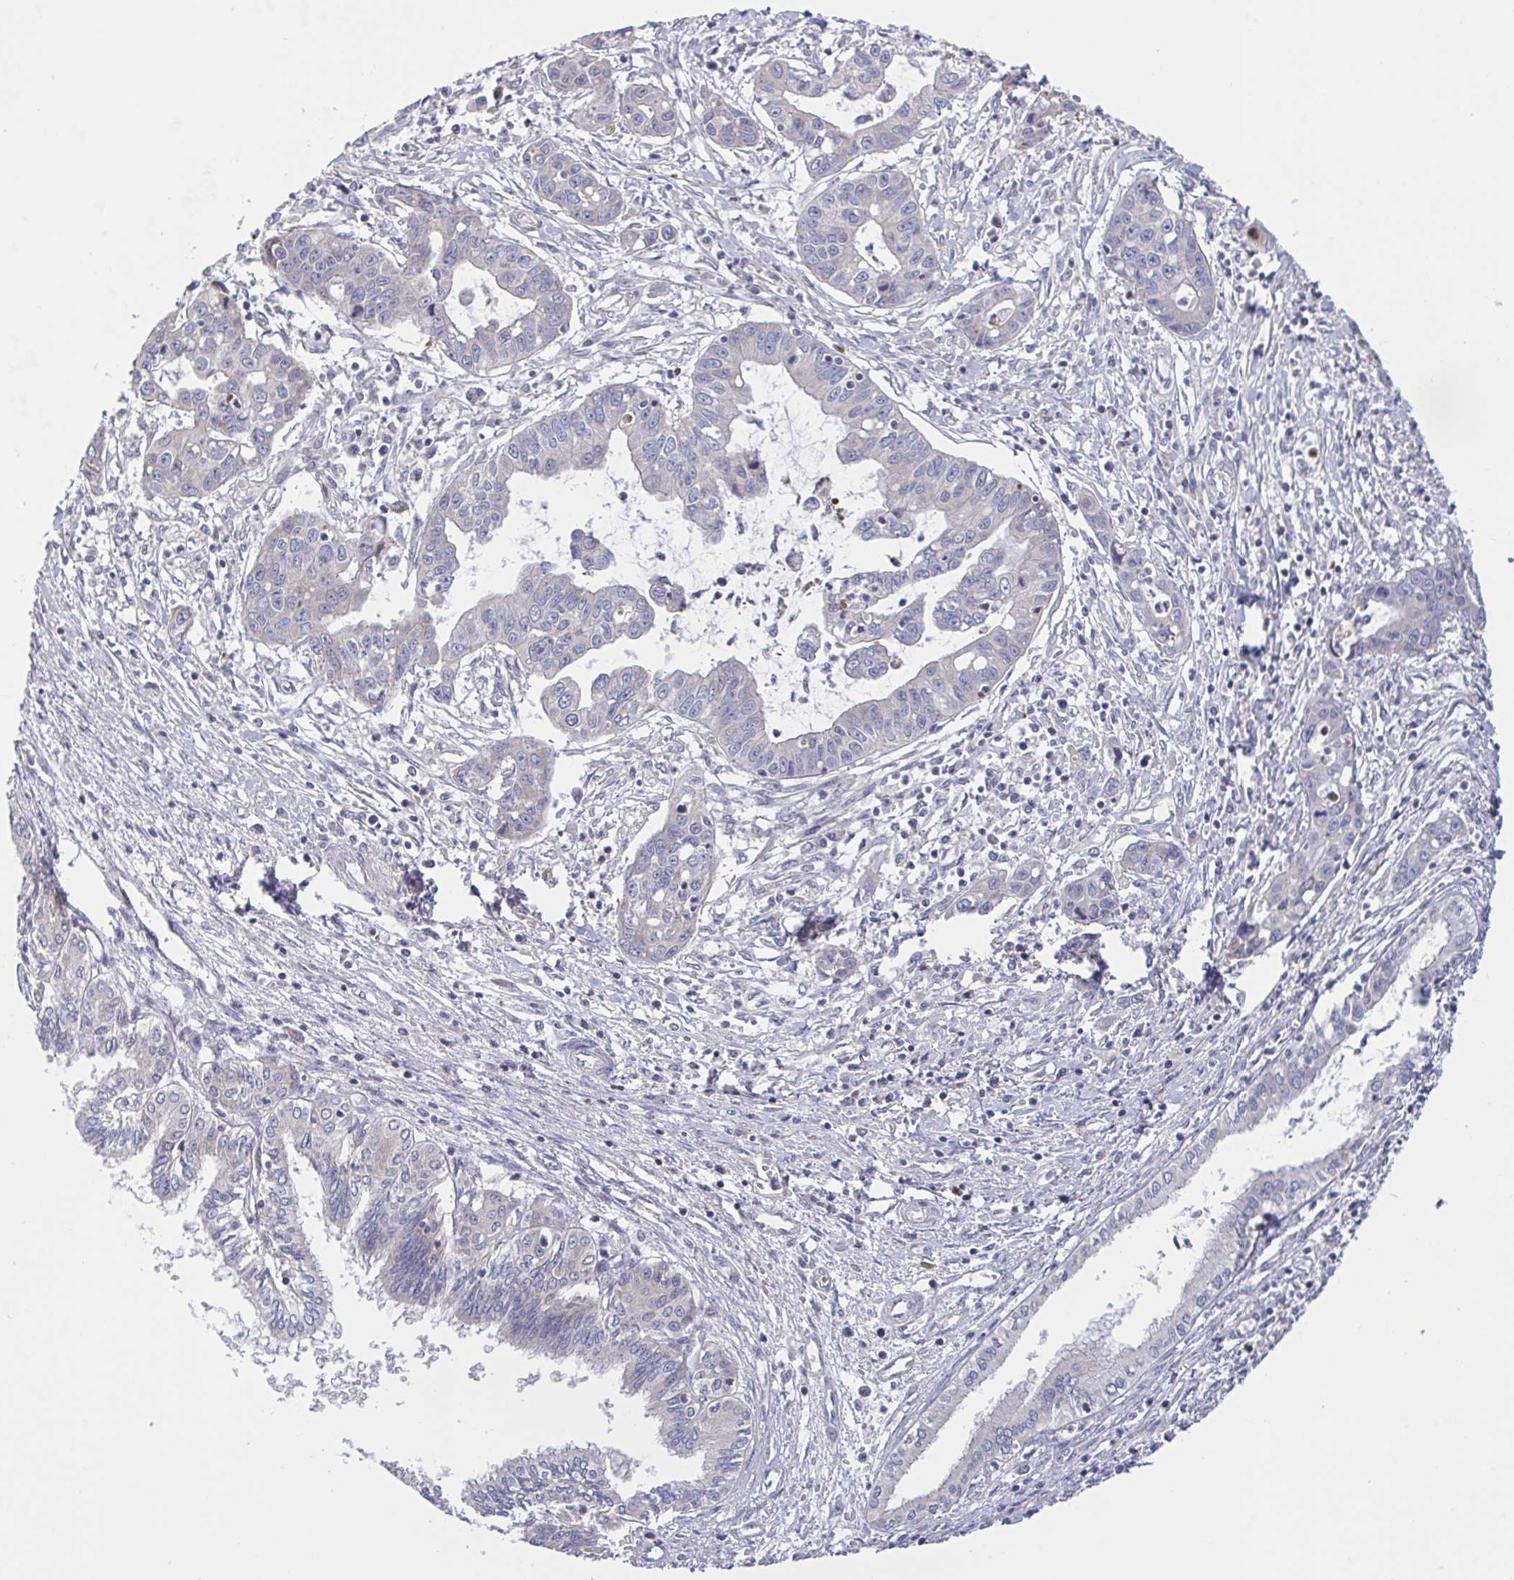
{"staining": {"intensity": "negative", "quantity": "none", "location": "none"}, "tissue": "liver cancer", "cell_type": "Tumor cells", "image_type": "cancer", "snomed": [{"axis": "morphology", "description": "Cholangiocarcinoma"}, {"axis": "topography", "description": "Liver"}], "caption": "Immunohistochemical staining of liver cholangiocarcinoma shows no significant staining in tumor cells.", "gene": "OSBPL7", "patient": {"sex": "male", "age": 58}}